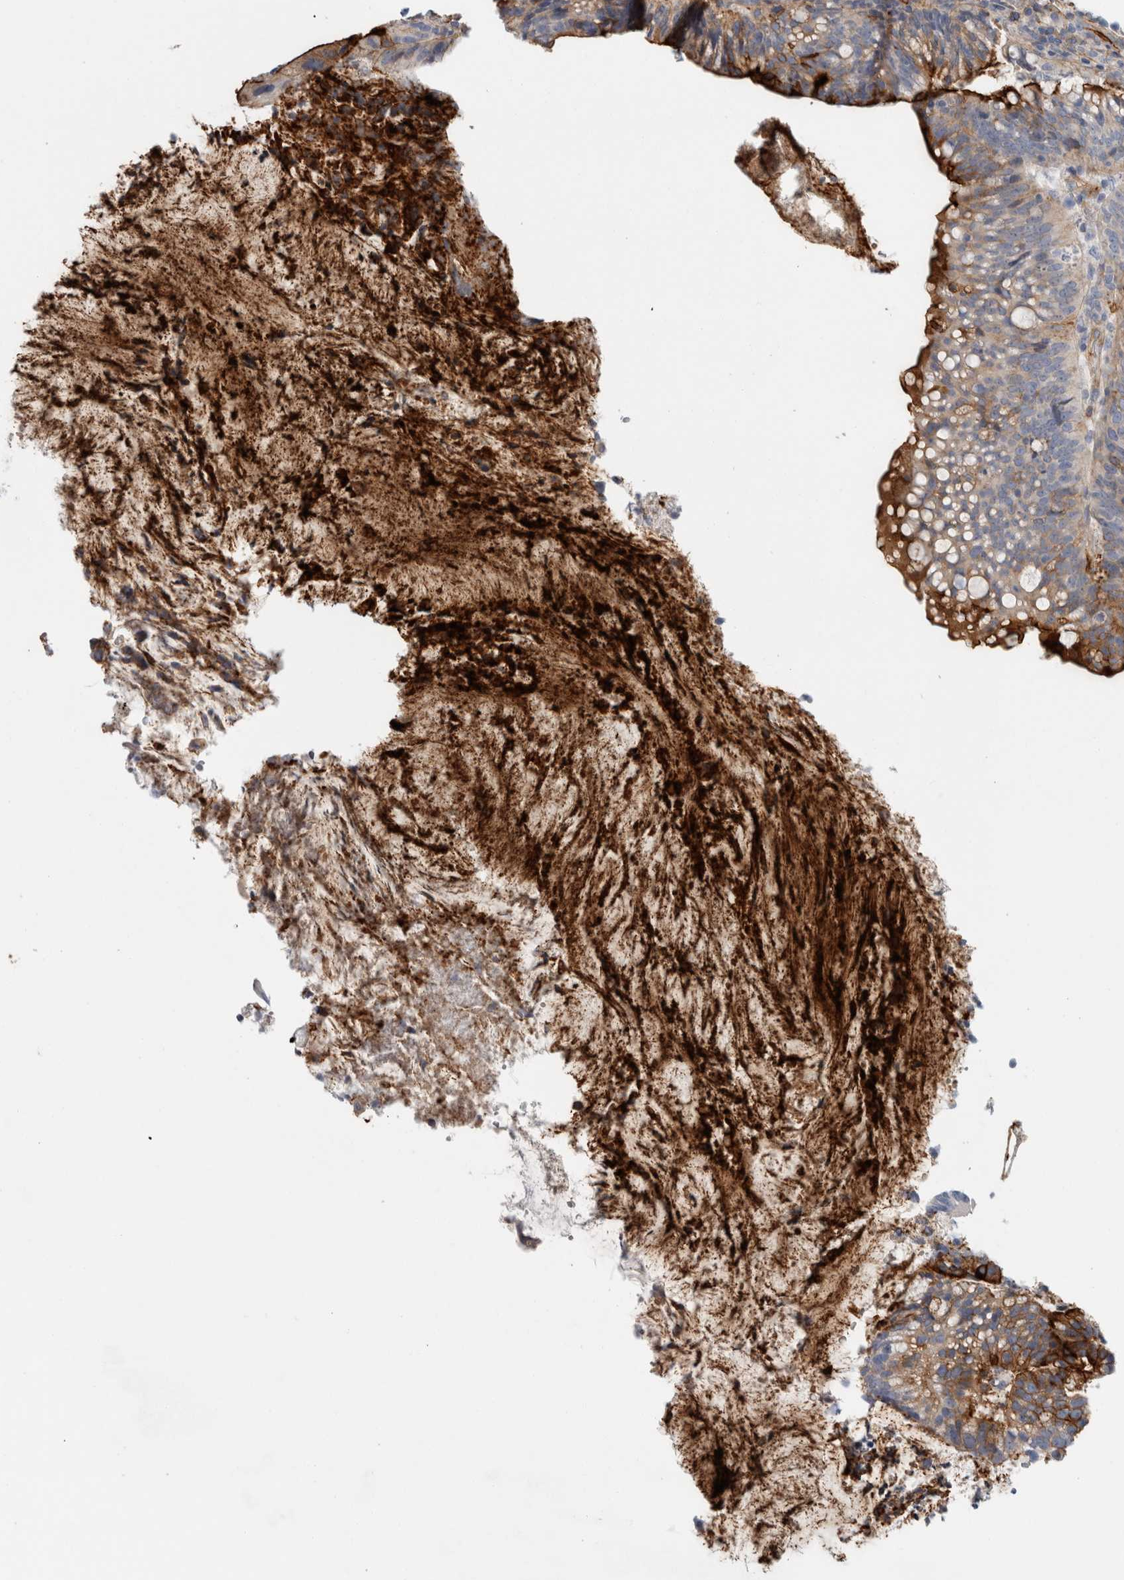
{"staining": {"intensity": "strong", "quantity": "25%-75%", "location": "cytoplasmic/membranous"}, "tissue": "colorectal cancer", "cell_type": "Tumor cells", "image_type": "cancer", "snomed": [{"axis": "morphology", "description": "Adenocarcinoma, NOS"}, {"axis": "topography", "description": "Colon"}], "caption": "Immunohistochemical staining of adenocarcinoma (colorectal) demonstrates high levels of strong cytoplasmic/membranous protein staining in about 25%-75% of tumor cells. (Brightfield microscopy of DAB IHC at high magnification).", "gene": "CD55", "patient": {"sex": "female", "age": 66}}